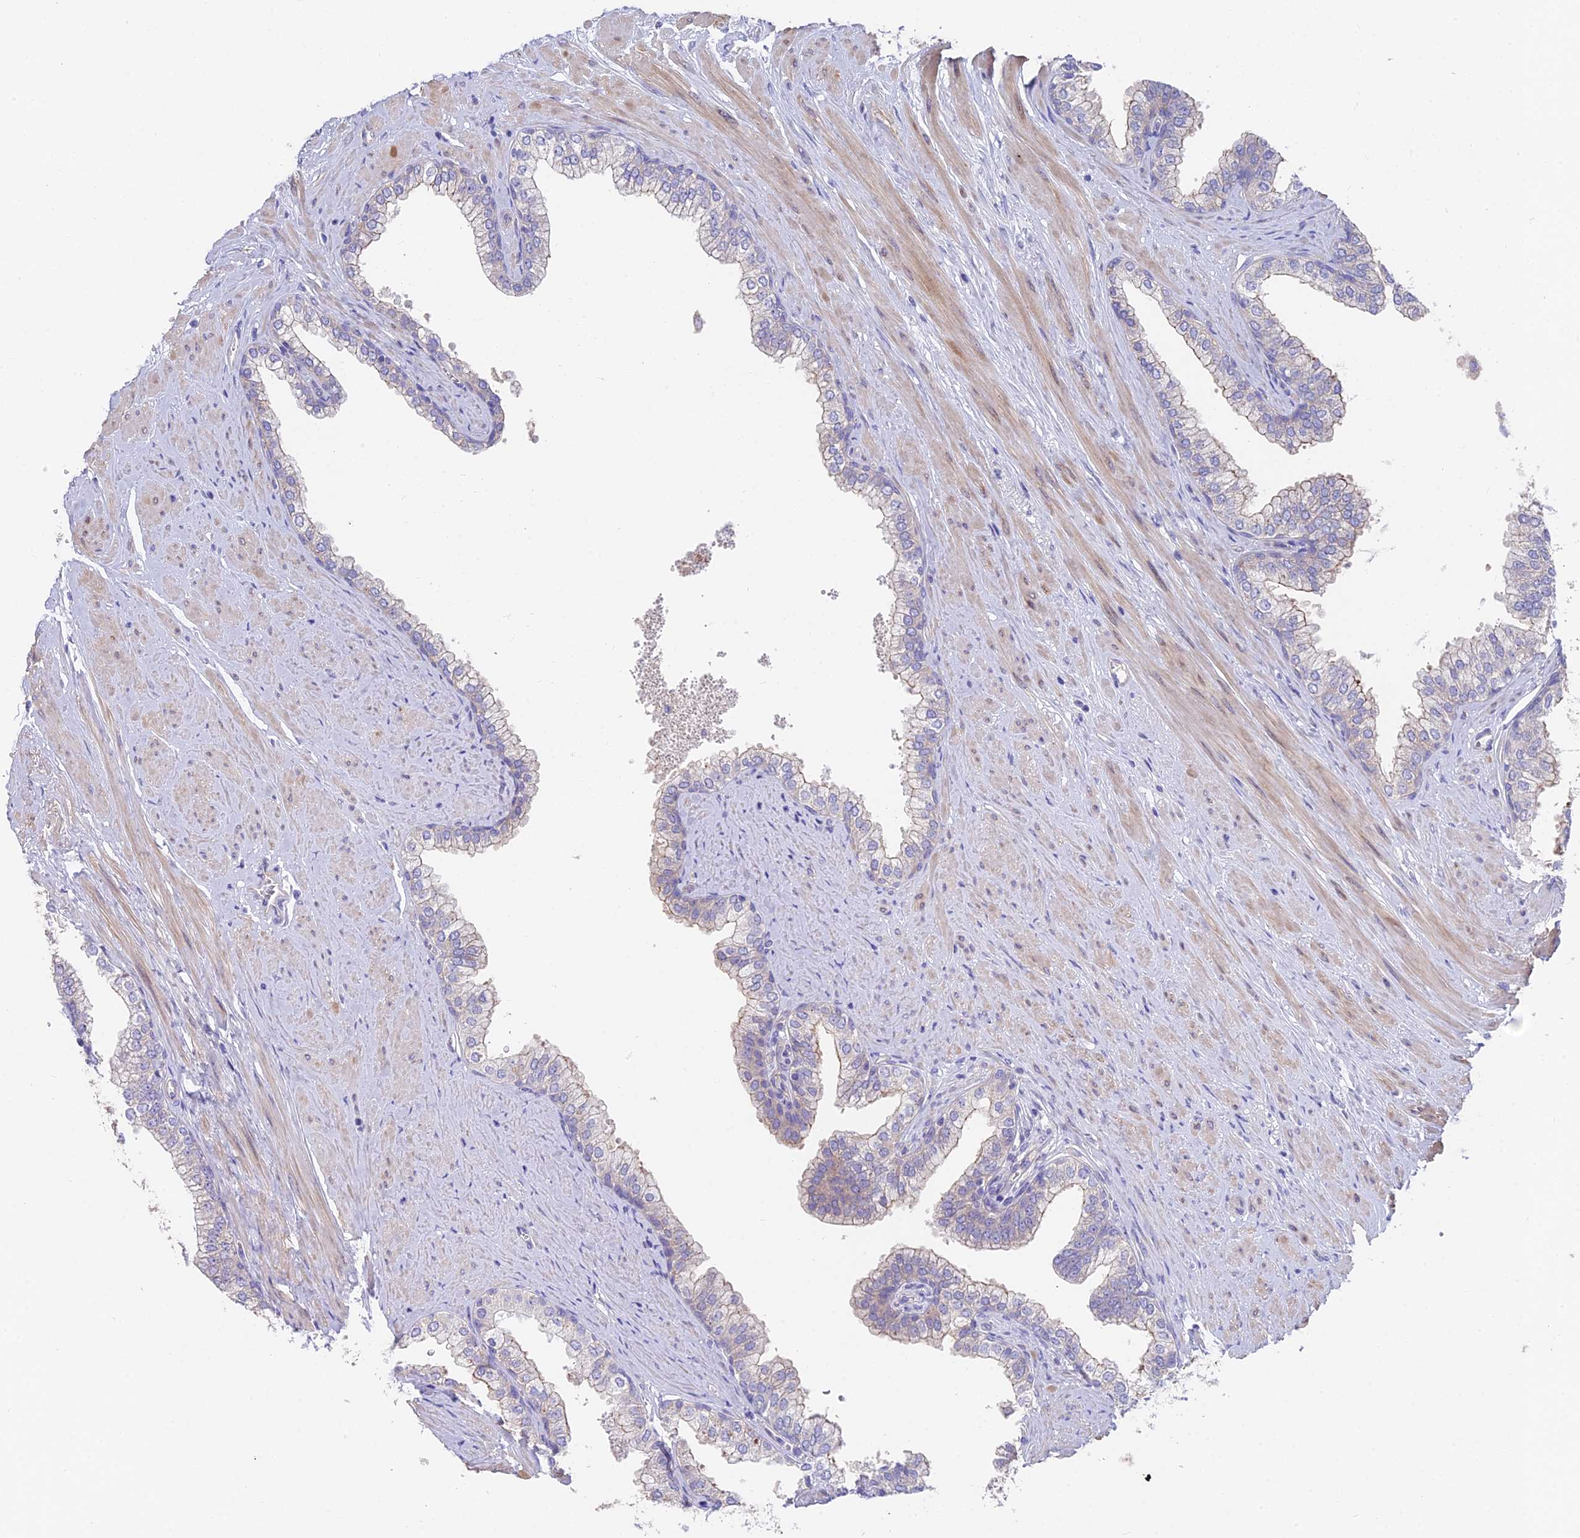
{"staining": {"intensity": "weak", "quantity": "<25%", "location": "cytoplasmic/membranous"}, "tissue": "prostate", "cell_type": "Glandular cells", "image_type": "normal", "snomed": [{"axis": "morphology", "description": "Normal tissue, NOS"}, {"axis": "morphology", "description": "Urothelial carcinoma, Low grade"}, {"axis": "topography", "description": "Urinary bladder"}, {"axis": "topography", "description": "Prostate"}], "caption": "IHC micrograph of benign prostate stained for a protein (brown), which shows no positivity in glandular cells.", "gene": "FAM168B", "patient": {"sex": "male", "age": 60}}